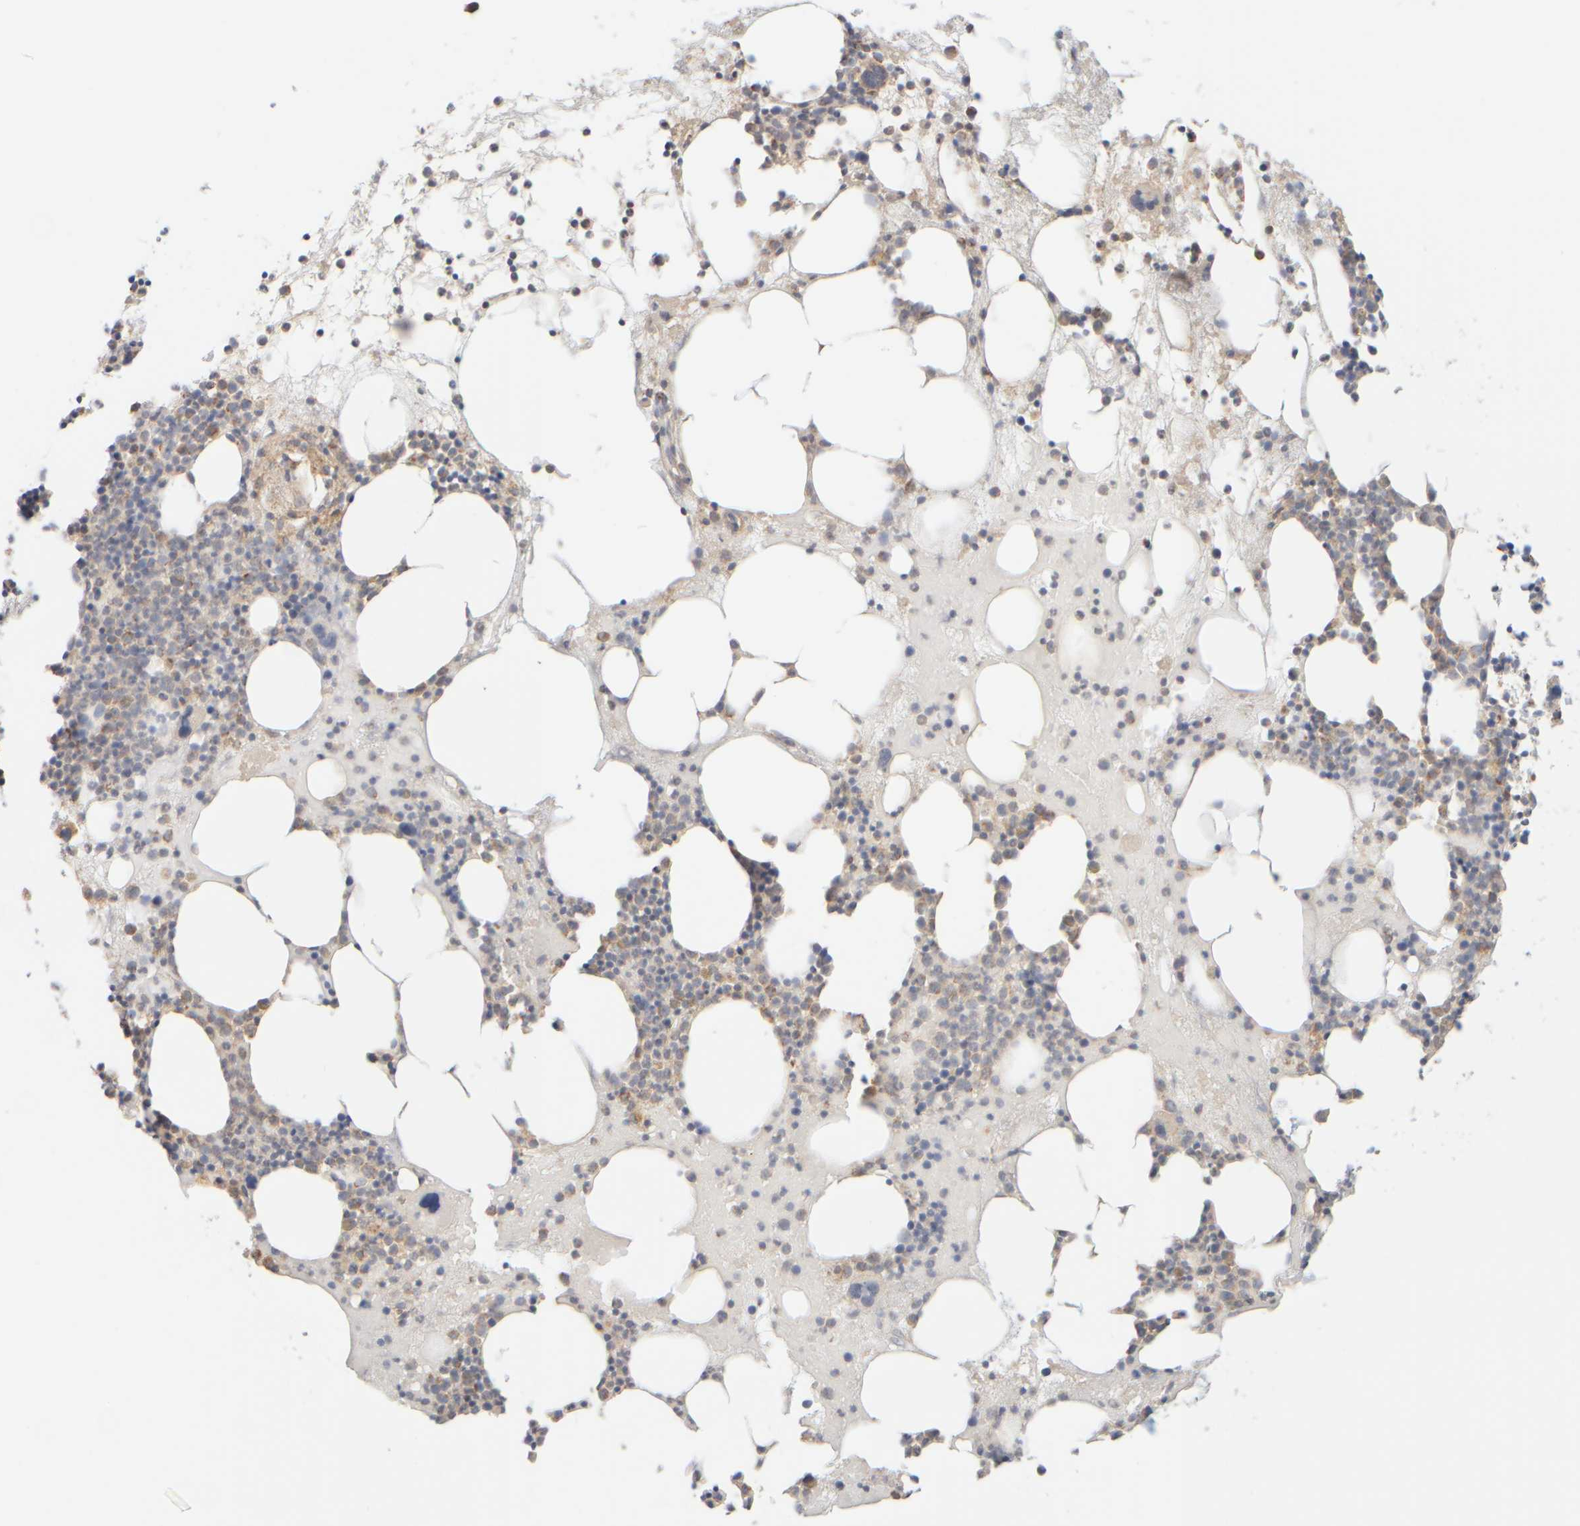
{"staining": {"intensity": "strong", "quantity": "<25%", "location": "cytoplasmic/membranous"}, "tissue": "bone marrow", "cell_type": "Hematopoietic cells", "image_type": "normal", "snomed": [{"axis": "morphology", "description": "Normal tissue, NOS"}, {"axis": "morphology", "description": "Inflammation, NOS"}, {"axis": "topography", "description": "Bone marrow"}], "caption": "IHC (DAB (3,3'-diaminobenzidine)) staining of benign human bone marrow displays strong cytoplasmic/membranous protein expression in about <25% of hematopoietic cells. Using DAB (3,3'-diaminobenzidine) (brown) and hematoxylin (blue) stains, captured at high magnification using brightfield microscopy.", "gene": "APBB2", "patient": {"sex": "female", "age": 81}}